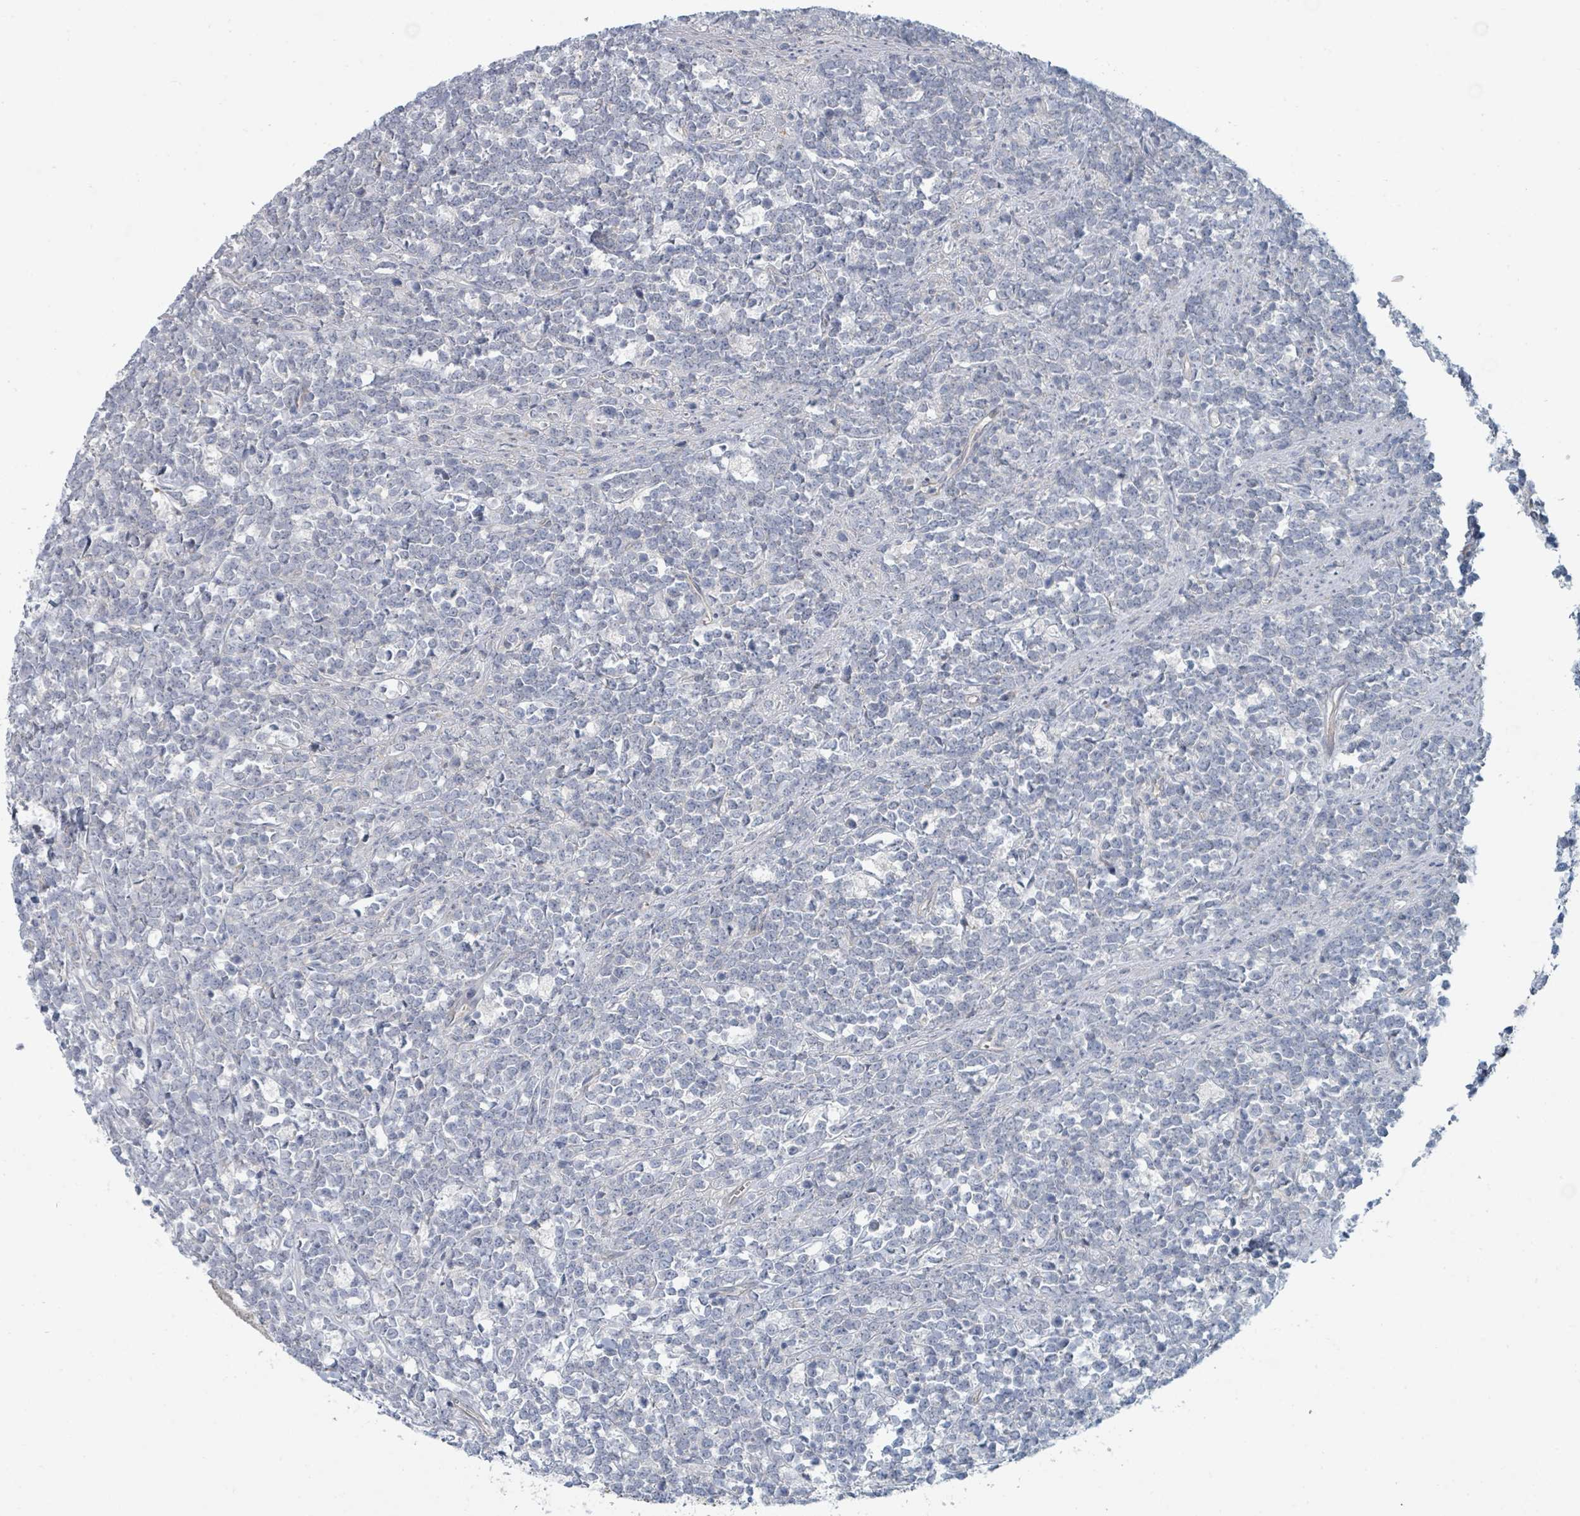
{"staining": {"intensity": "negative", "quantity": "none", "location": "none"}, "tissue": "lymphoma", "cell_type": "Tumor cells", "image_type": "cancer", "snomed": [{"axis": "morphology", "description": "Malignant lymphoma, non-Hodgkin's type, High grade"}, {"axis": "topography", "description": "Small intestine"}, {"axis": "topography", "description": "Colon"}], "caption": "The IHC image has no significant positivity in tumor cells of lymphoma tissue.", "gene": "SLC25A45", "patient": {"sex": "male", "age": 8}}